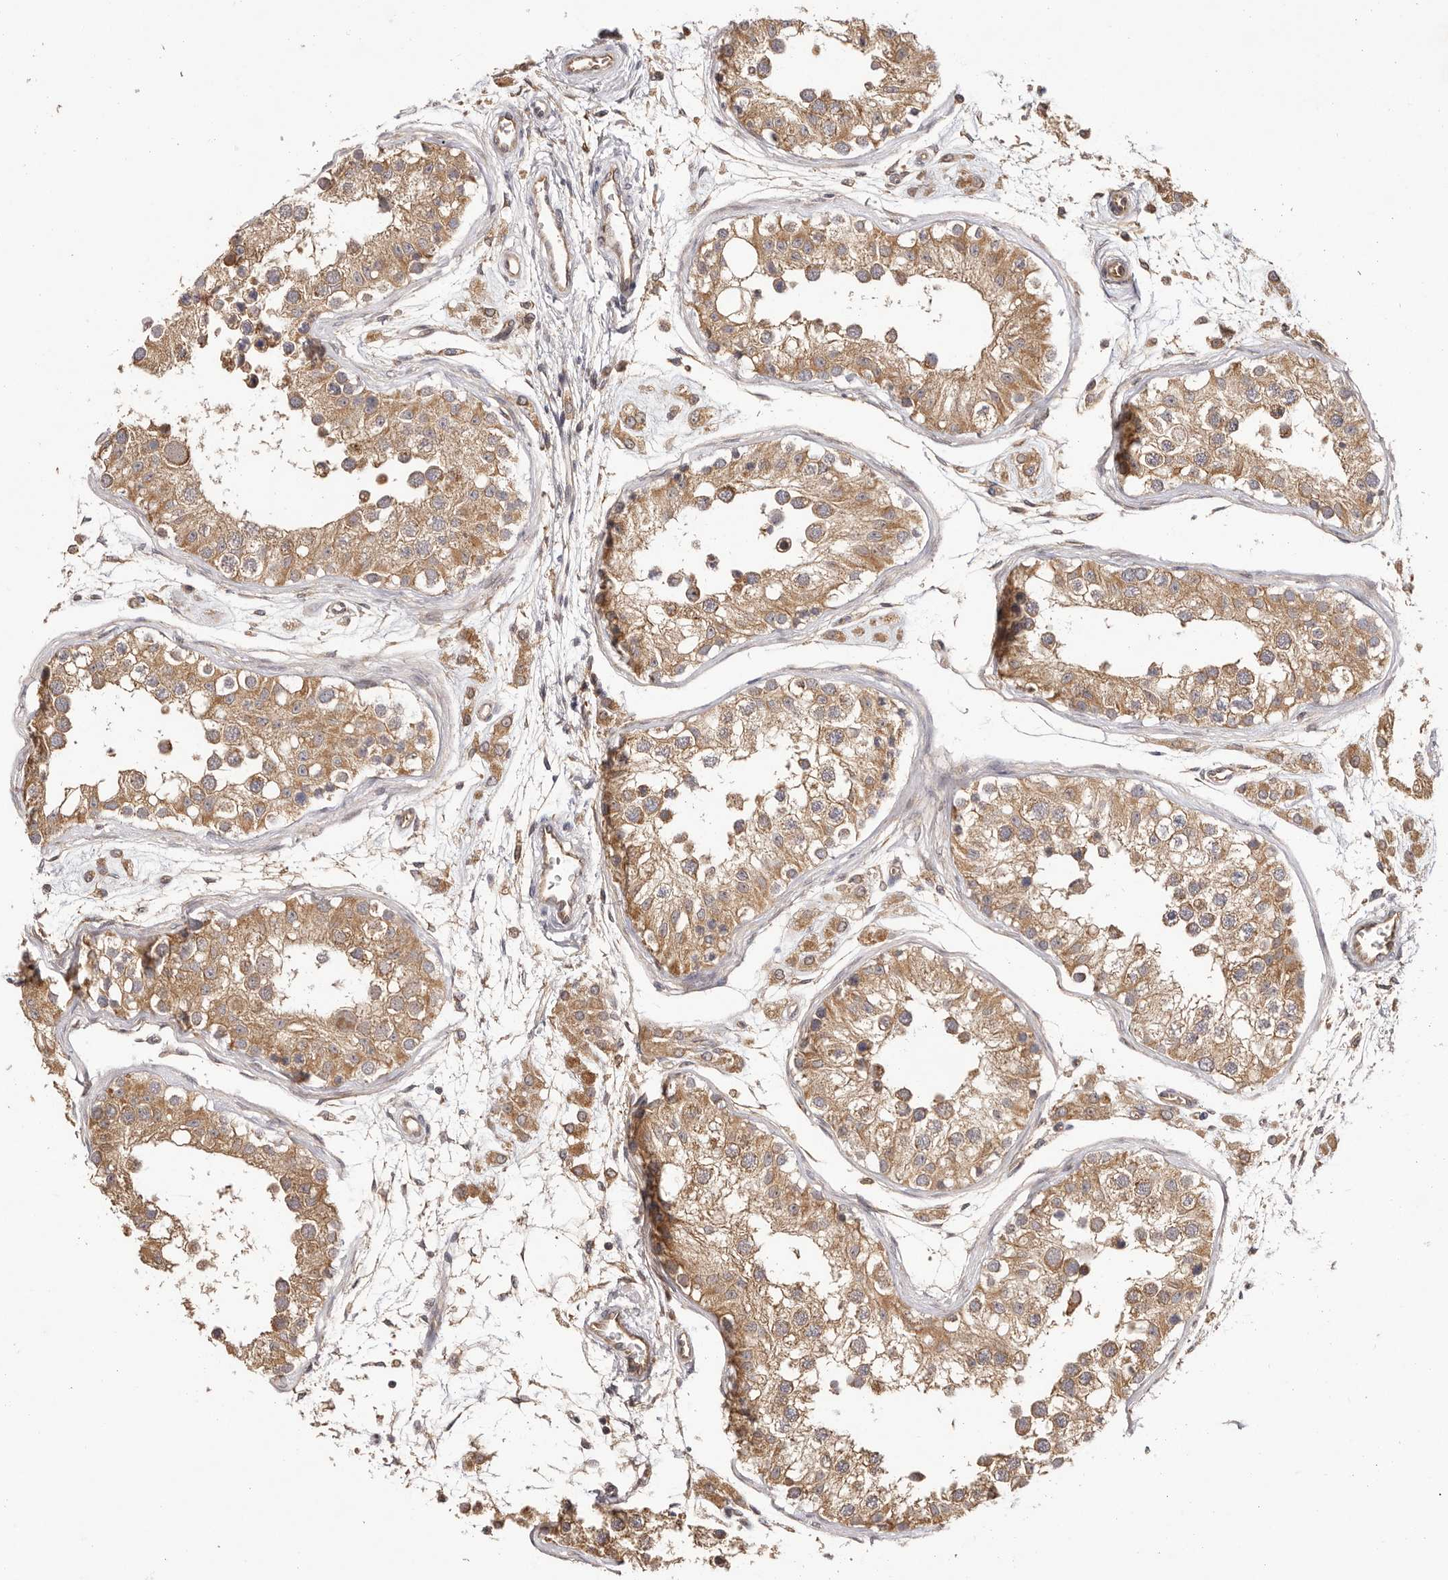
{"staining": {"intensity": "moderate", "quantity": ">75%", "location": "cytoplasmic/membranous"}, "tissue": "testis", "cell_type": "Cells in seminiferous ducts", "image_type": "normal", "snomed": [{"axis": "morphology", "description": "Normal tissue, NOS"}, {"axis": "morphology", "description": "Adenocarcinoma, metastatic, NOS"}, {"axis": "topography", "description": "Testis"}], "caption": "Immunohistochemical staining of benign human testis reveals >75% levels of moderate cytoplasmic/membranous protein expression in approximately >75% of cells in seminiferous ducts.", "gene": "UBR2", "patient": {"sex": "male", "age": 26}}